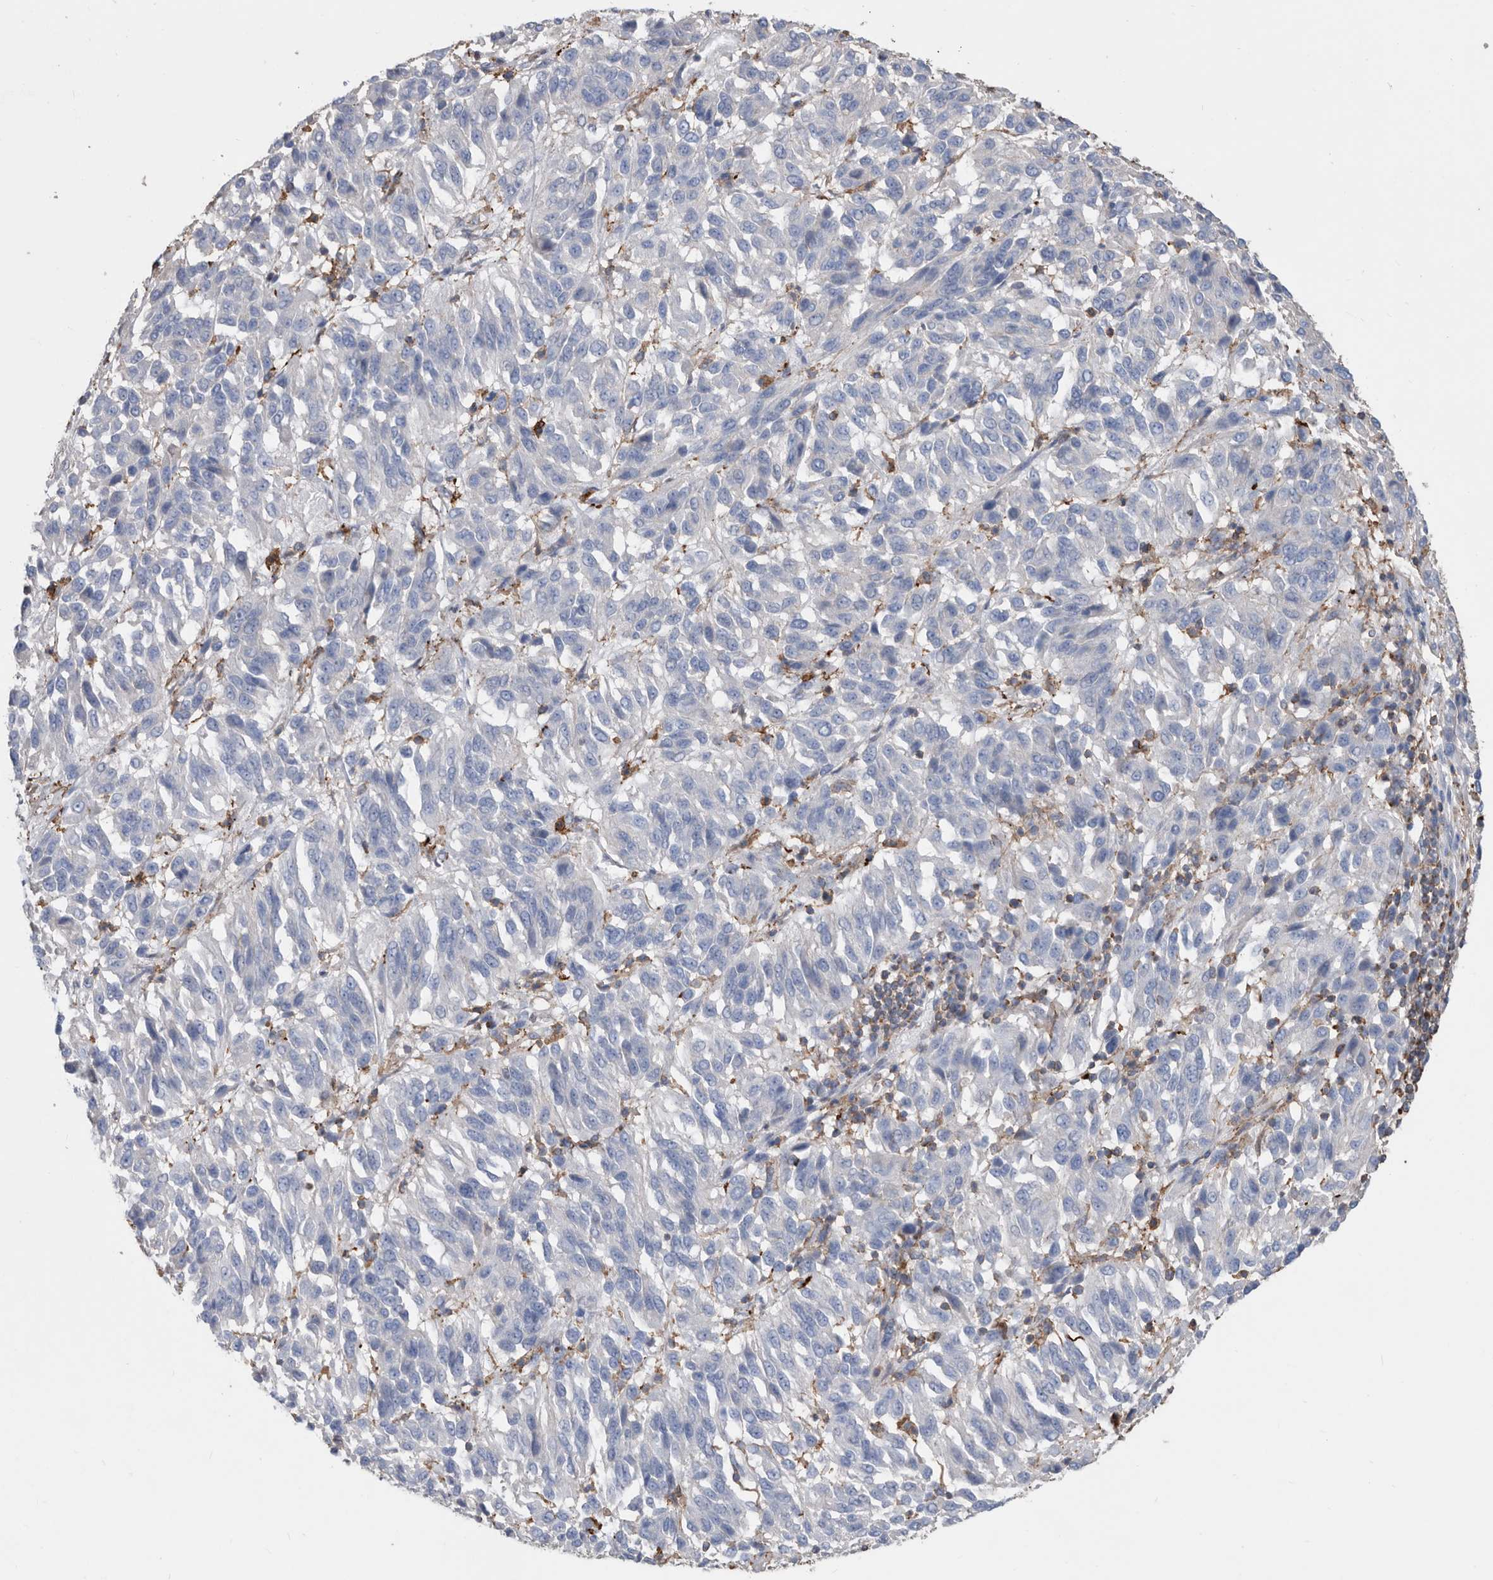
{"staining": {"intensity": "negative", "quantity": "none", "location": "none"}, "tissue": "melanoma", "cell_type": "Tumor cells", "image_type": "cancer", "snomed": [{"axis": "morphology", "description": "Malignant melanoma, Metastatic site"}, {"axis": "topography", "description": "Lung"}], "caption": "Immunohistochemistry of human melanoma exhibits no positivity in tumor cells.", "gene": "MS4A4A", "patient": {"sex": "male", "age": 64}}